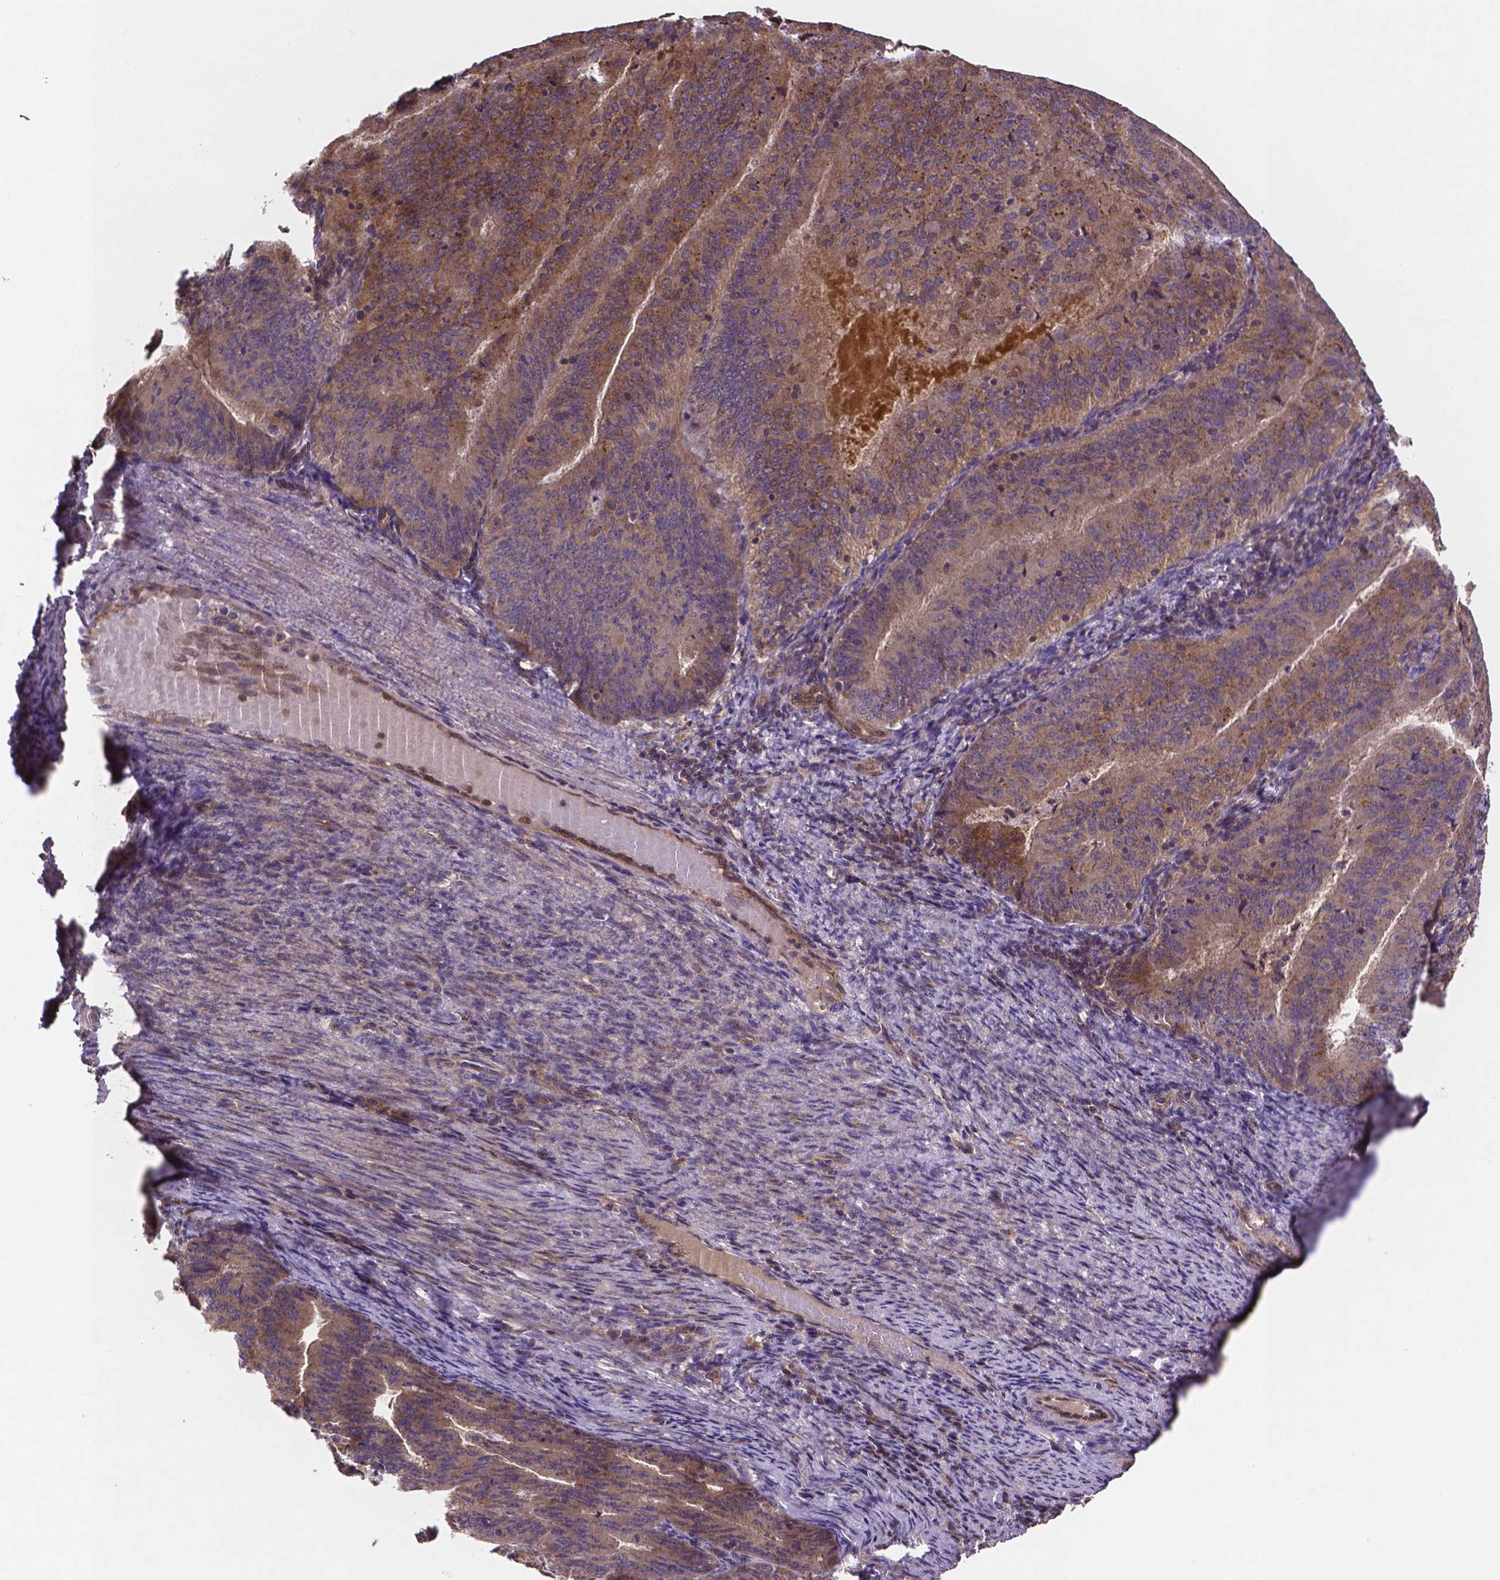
{"staining": {"intensity": "weak", "quantity": "25%-75%", "location": "cytoplasmic/membranous"}, "tissue": "endometrial cancer", "cell_type": "Tumor cells", "image_type": "cancer", "snomed": [{"axis": "morphology", "description": "Adenocarcinoma, NOS"}, {"axis": "topography", "description": "Endometrium"}], "caption": "Endometrial adenocarcinoma was stained to show a protein in brown. There is low levels of weak cytoplasmic/membranous positivity in about 25%-75% of tumor cells.", "gene": "RNF123", "patient": {"sex": "female", "age": 57}}